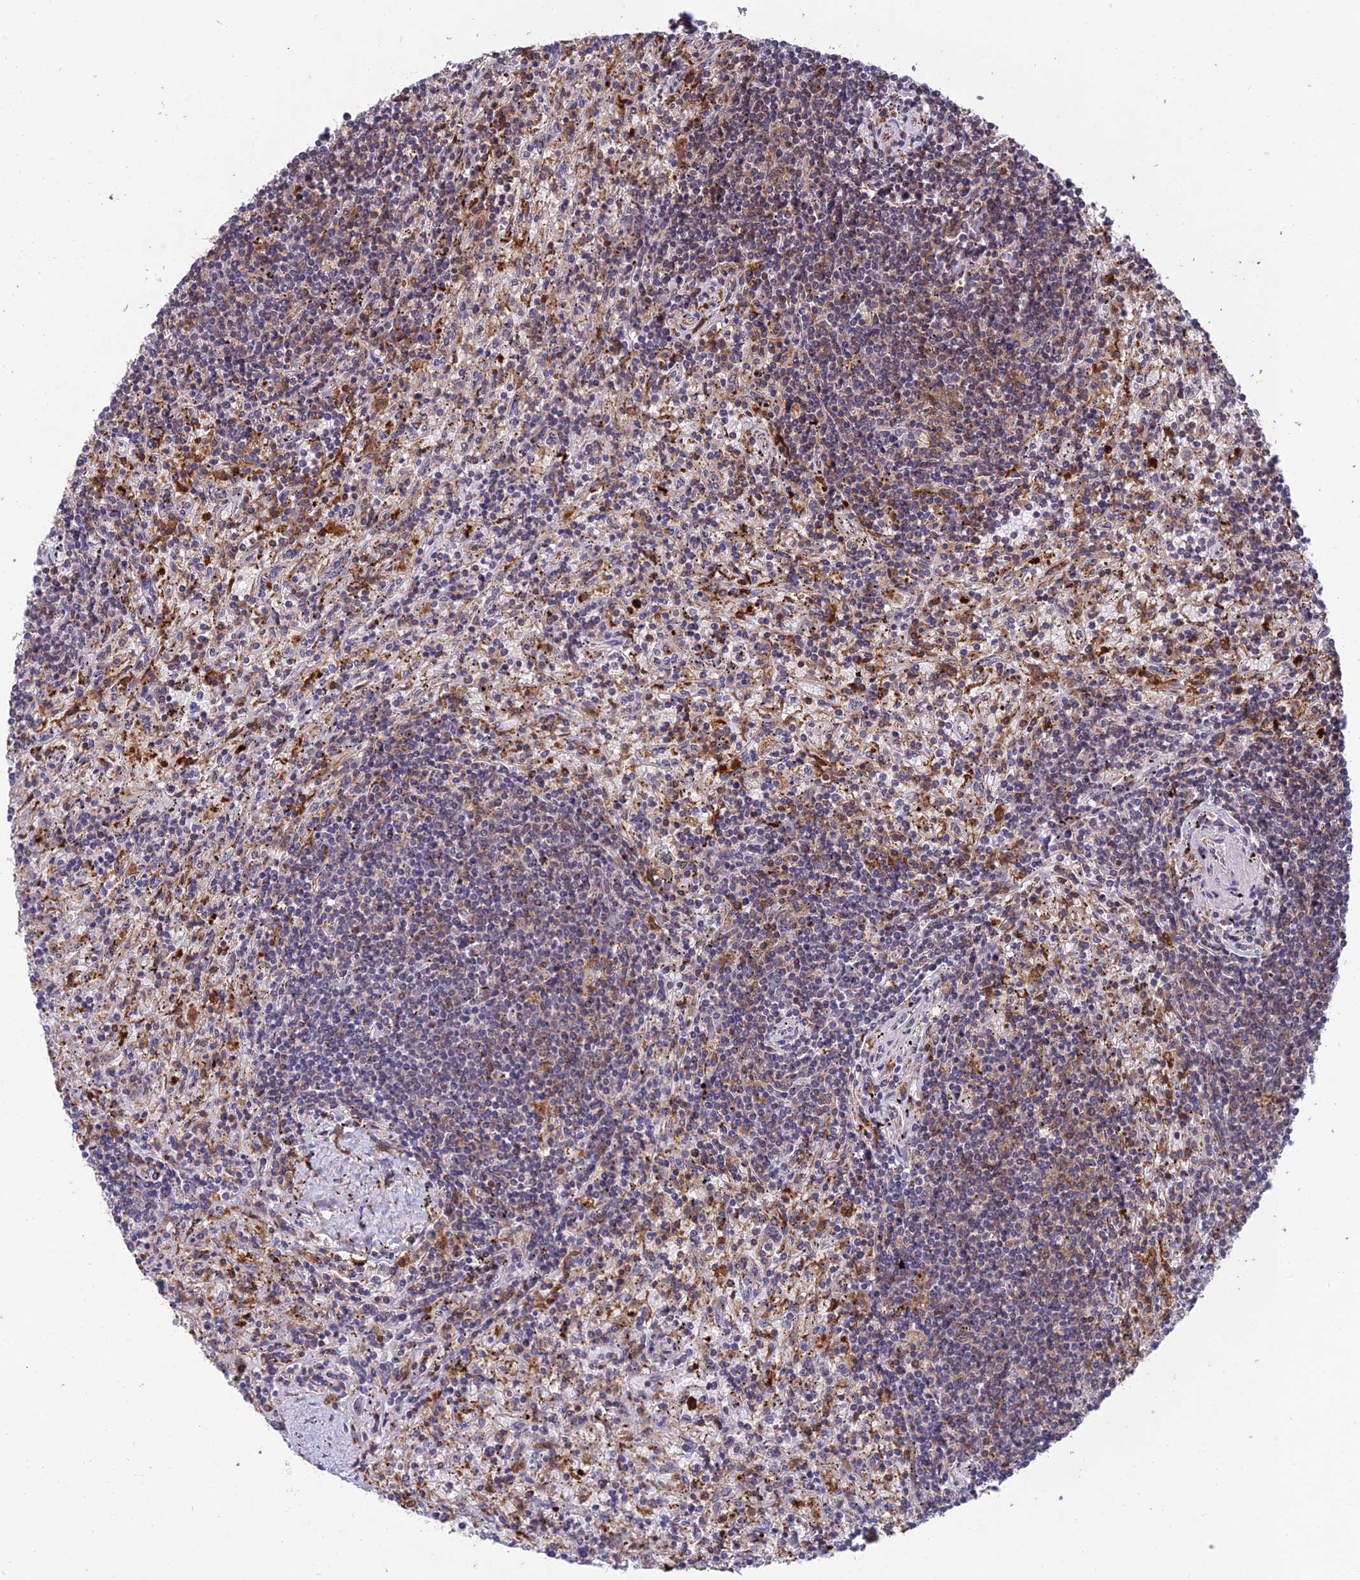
{"staining": {"intensity": "negative", "quantity": "none", "location": "none"}, "tissue": "lymphoma", "cell_type": "Tumor cells", "image_type": "cancer", "snomed": [{"axis": "morphology", "description": "Malignant lymphoma, non-Hodgkin's type, Low grade"}, {"axis": "topography", "description": "Spleen"}], "caption": "High power microscopy micrograph of an immunohistochemistry image of malignant lymphoma, non-Hodgkin's type (low-grade), revealing no significant staining in tumor cells.", "gene": "FAM76A", "patient": {"sex": "male", "age": 76}}